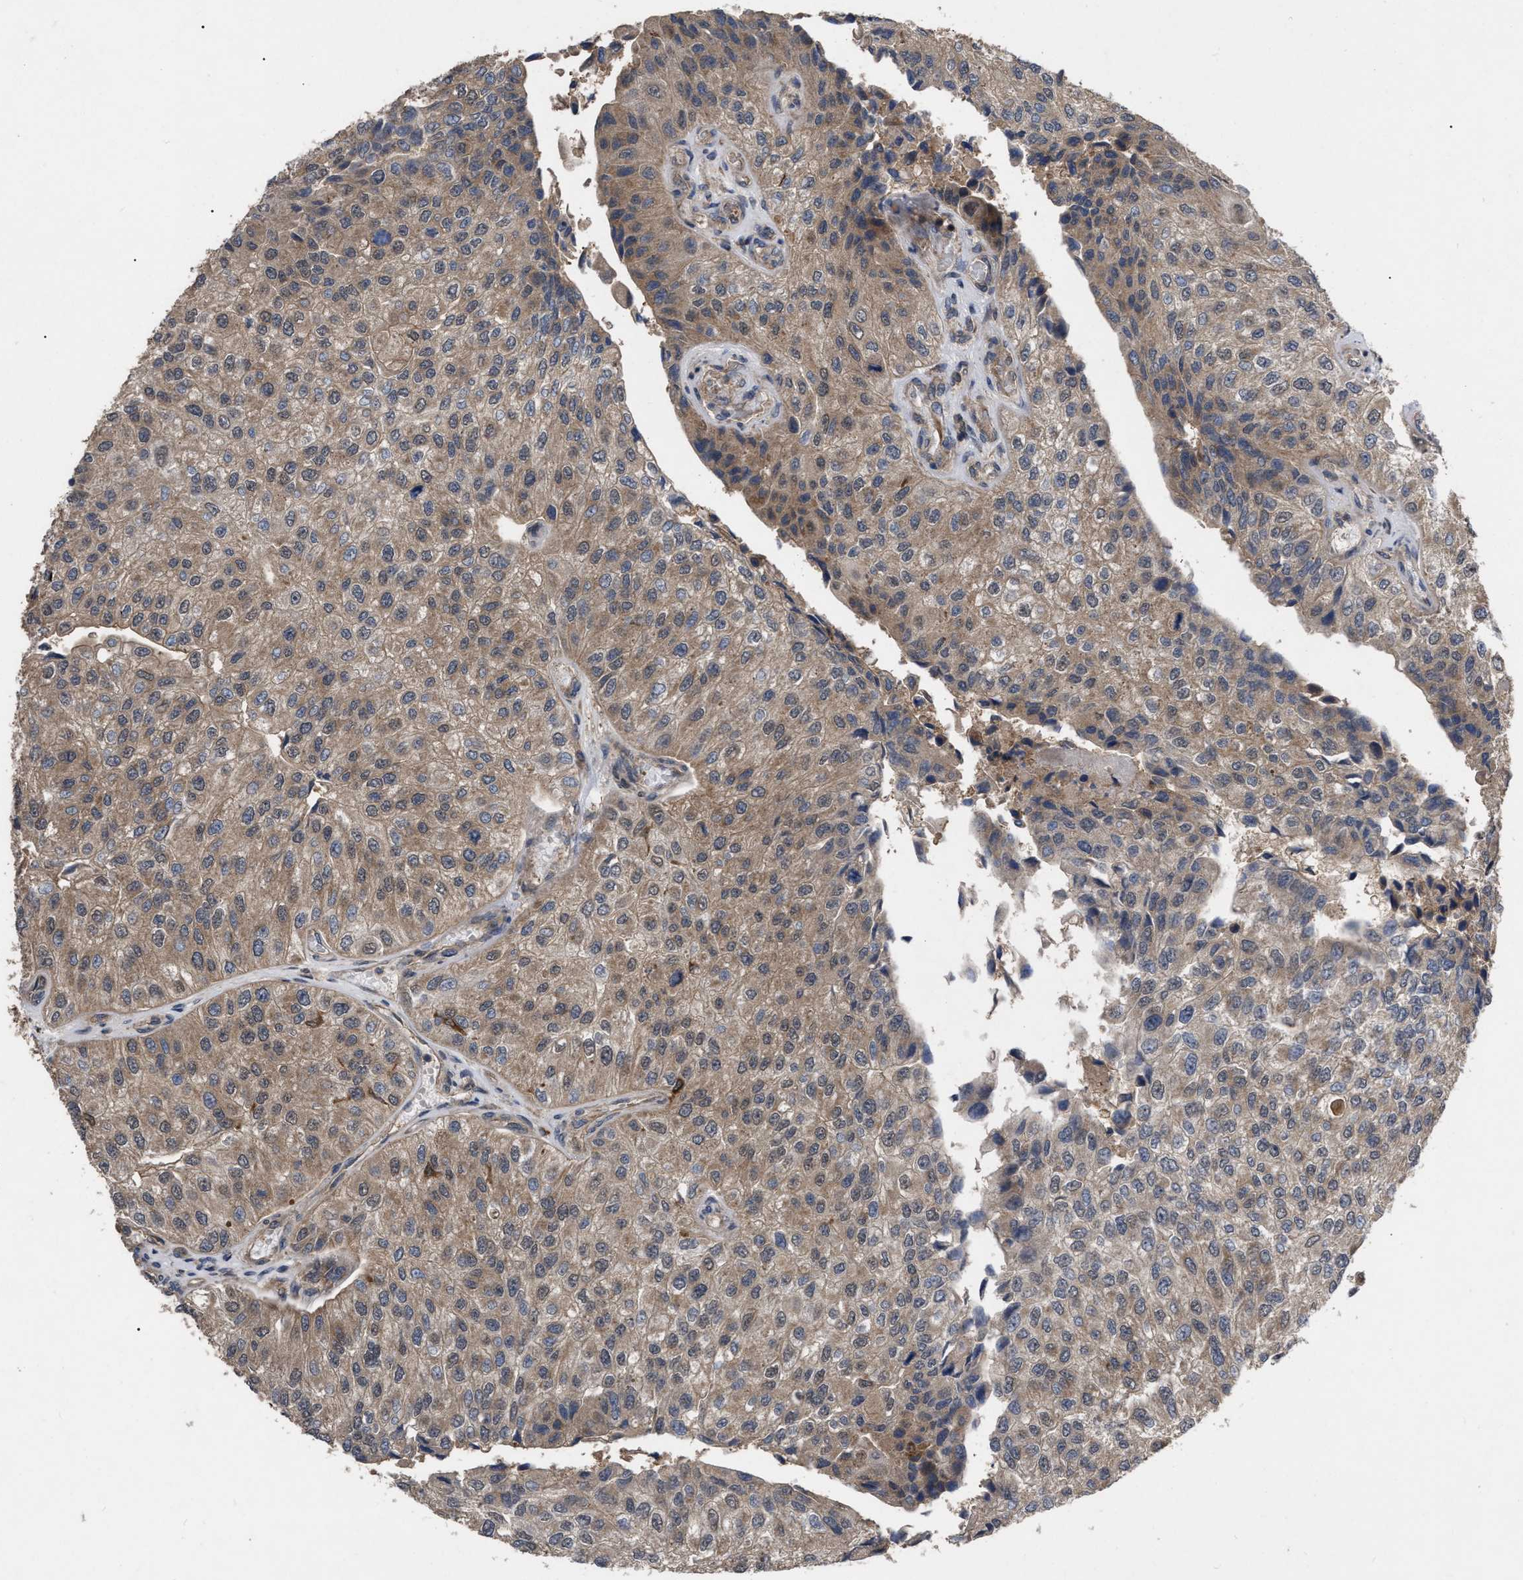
{"staining": {"intensity": "moderate", "quantity": ">75%", "location": "cytoplasmic/membranous"}, "tissue": "urothelial cancer", "cell_type": "Tumor cells", "image_type": "cancer", "snomed": [{"axis": "morphology", "description": "Urothelial carcinoma, High grade"}, {"axis": "topography", "description": "Kidney"}, {"axis": "topography", "description": "Urinary bladder"}], "caption": "A brown stain highlights moderate cytoplasmic/membranous staining of a protein in urothelial carcinoma (high-grade) tumor cells. Using DAB (3,3'-diaminobenzidine) (brown) and hematoxylin (blue) stains, captured at high magnification using brightfield microscopy.", "gene": "CDKN2C", "patient": {"sex": "male", "age": 77}}